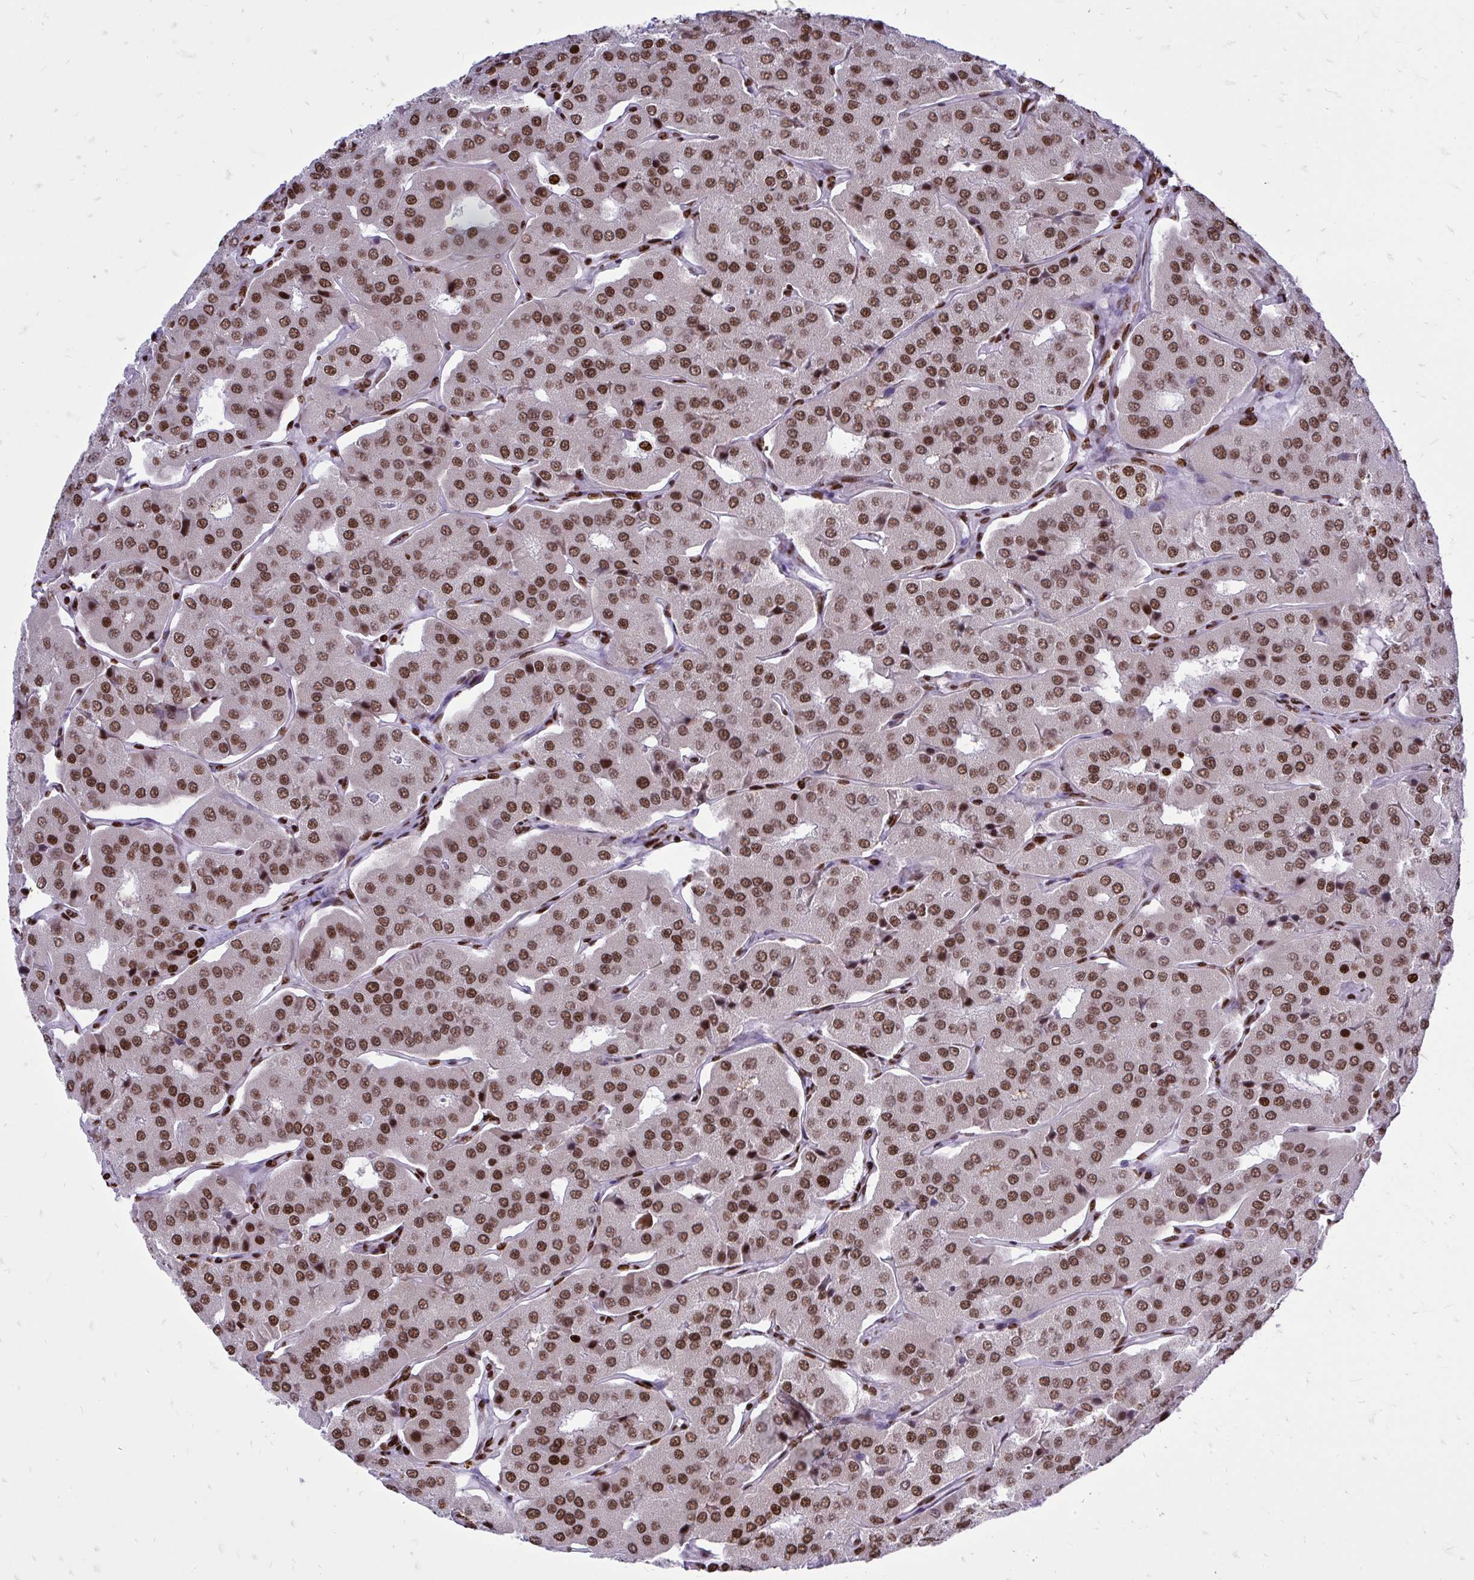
{"staining": {"intensity": "strong", "quantity": ">75%", "location": "nuclear"}, "tissue": "parathyroid gland", "cell_type": "Glandular cells", "image_type": "normal", "snomed": [{"axis": "morphology", "description": "Normal tissue, NOS"}, {"axis": "morphology", "description": "Adenoma, NOS"}, {"axis": "topography", "description": "Parathyroid gland"}], "caption": "Immunohistochemistry of benign human parathyroid gland shows high levels of strong nuclear staining in approximately >75% of glandular cells. The staining is performed using DAB brown chromogen to label protein expression. The nuclei are counter-stained blue using hematoxylin.", "gene": "TBL1Y", "patient": {"sex": "female", "age": 86}}